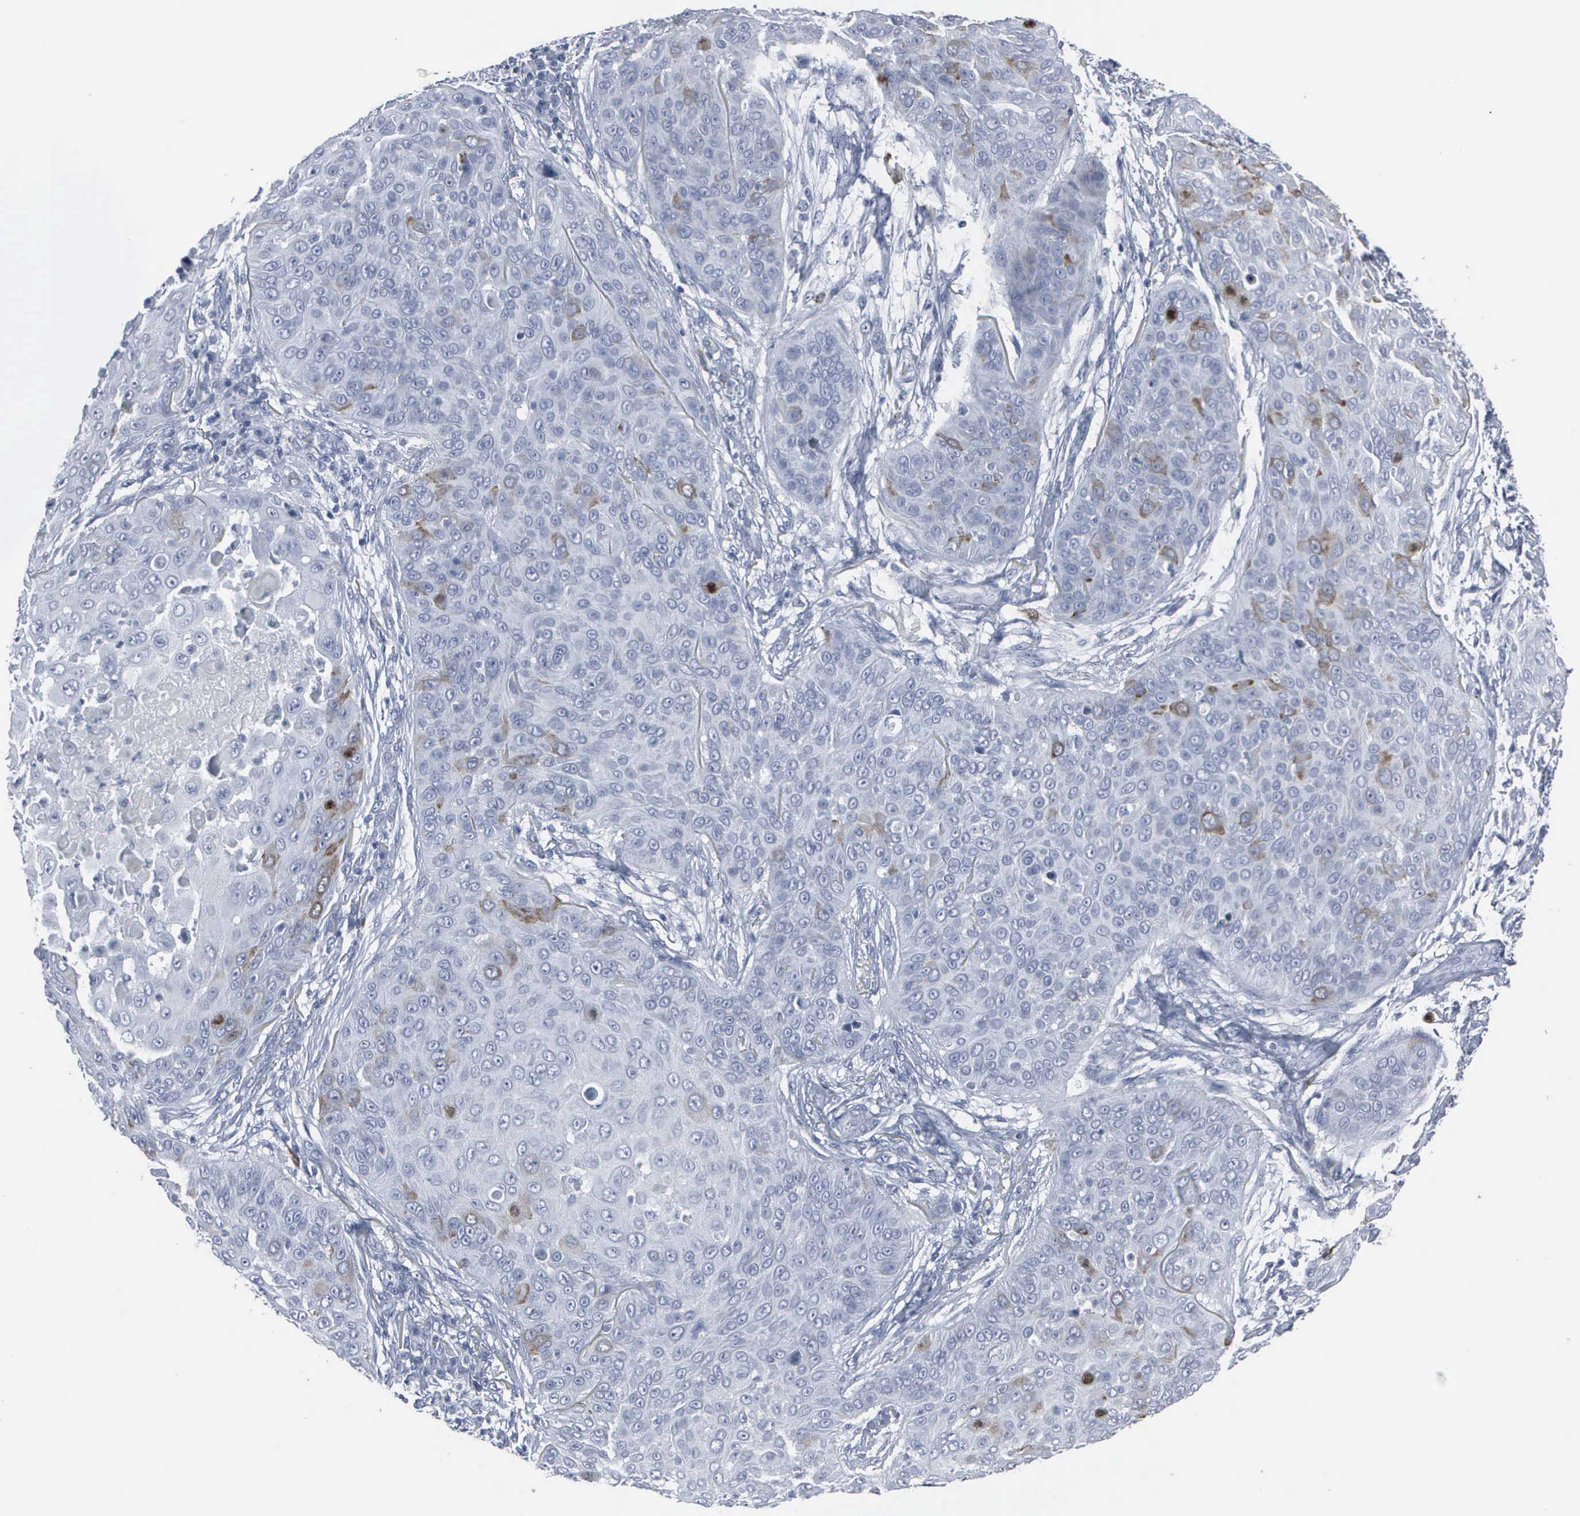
{"staining": {"intensity": "moderate", "quantity": "<25%", "location": "cytoplasmic/membranous"}, "tissue": "skin cancer", "cell_type": "Tumor cells", "image_type": "cancer", "snomed": [{"axis": "morphology", "description": "Squamous cell carcinoma, NOS"}, {"axis": "topography", "description": "Skin"}], "caption": "Protein staining of skin cancer tissue demonstrates moderate cytoplasmic/membranous staining in approximately <25% of tumor cells.", "gene": "CCNB1", "patient": {"sex": "male", "age": 82}}